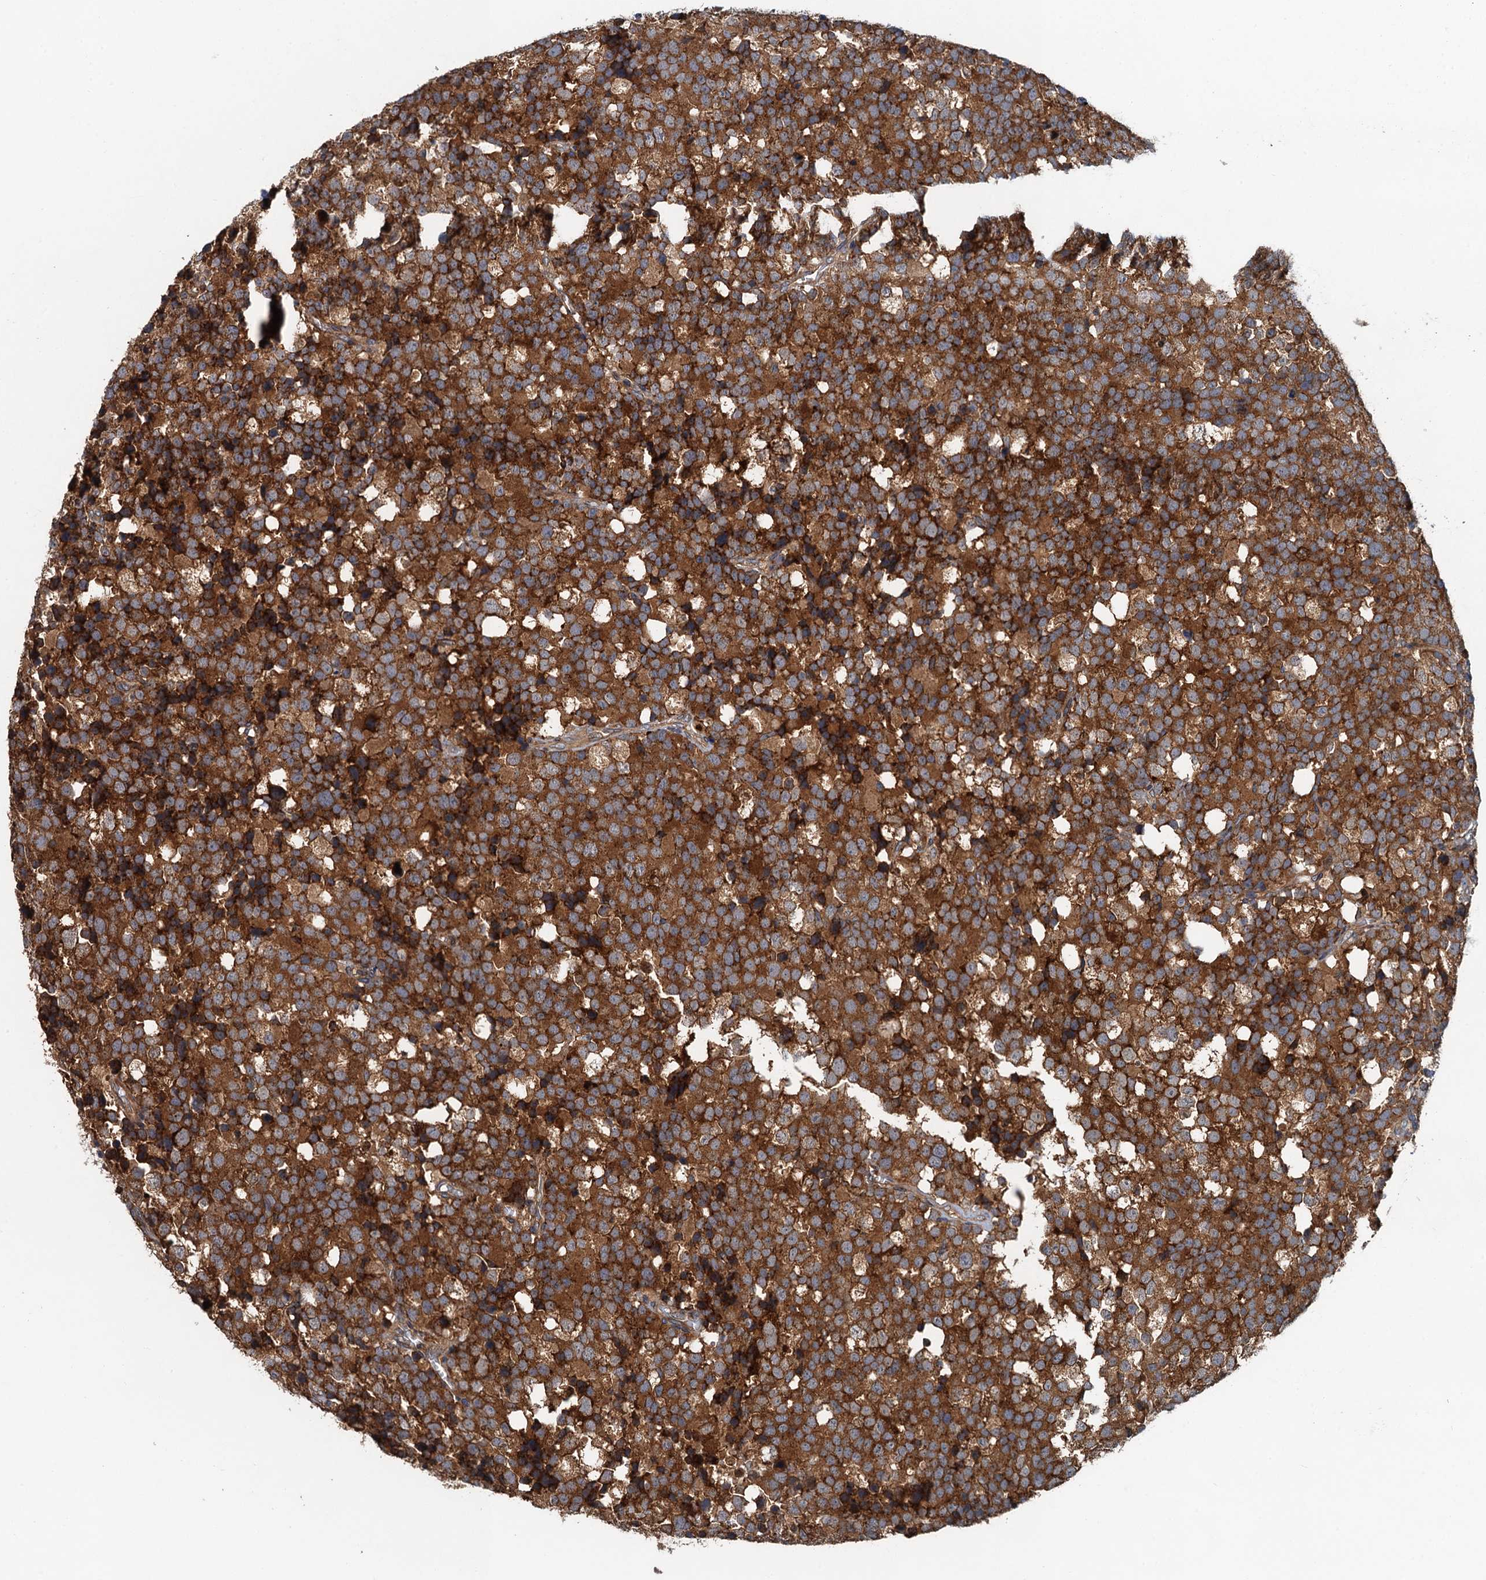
{"staining": {"intensity": "strong", "quantity": ">75%", "location": "cytoplasmic/membranous"}, "tissue": "testis cancer", "cell_type": "Tumor cells", "image_type": "cancer", "snomed": [{"axis": "morphology", "description": "Seminoma, NOS"}, {"axis": "topography", "description": "Testis"}], "caption": "The immunohistochemical stain highlights strong cytoplasmic/membranous staining in tumor cells of testis cancer (seminoma) tissue.", "gene": "COG3", "patient": {"sex": "male", "age": 71}}